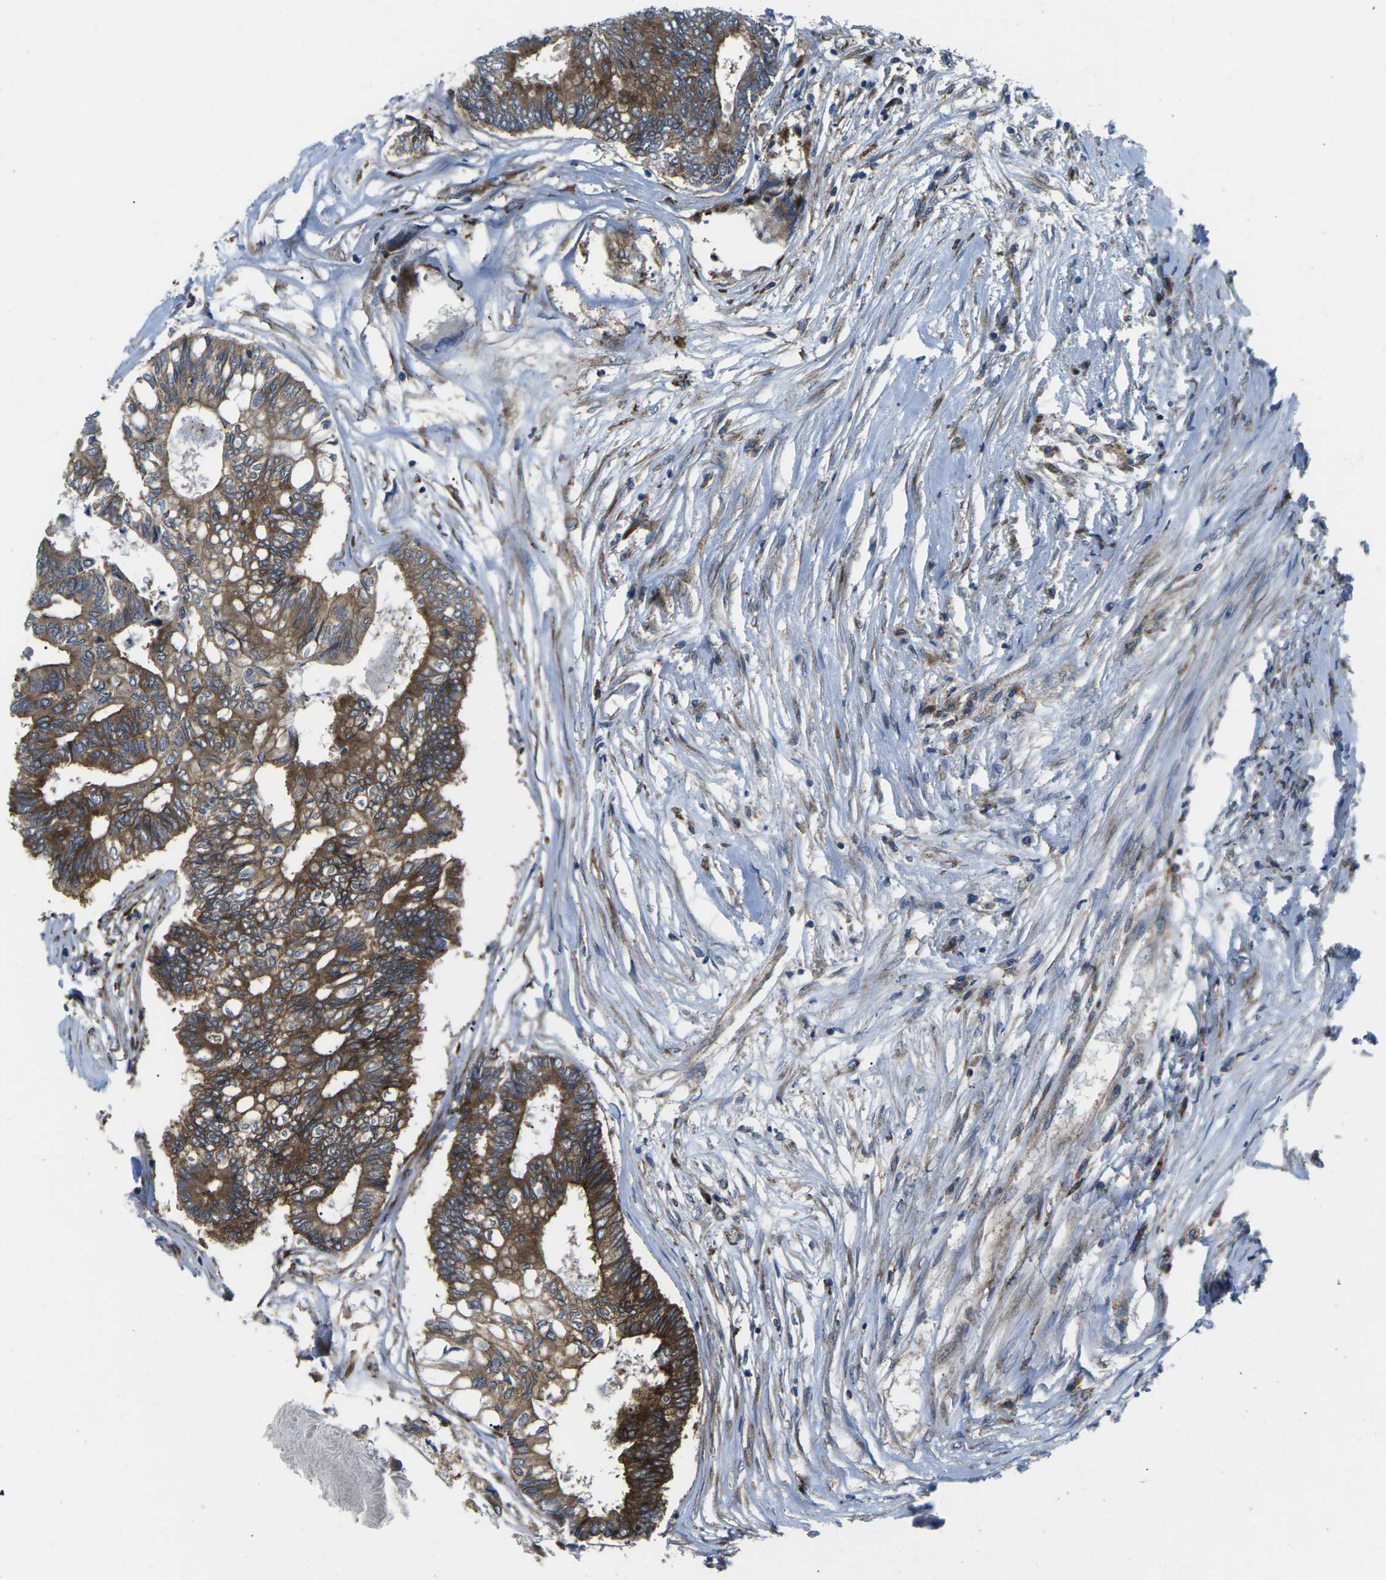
{"staining": {"intensity": "moderate", "quantity": ">75%", "location": "cytoplasmic/membranous"}, "tissue": "colorectal cancer", "cell_type": "Tumor cells", "image_type": "cancer", "snomed": [{"axis": "morphology", "description": "Adenocarcinoma, NOS"}, {"axis": "topography", "description": "Rectum"}], "caption": "Immunohistochemistry of human colorectal adenocarcinoma demonstrates medium levels of moderate cytoplasmic/membranous expression in approximately >75% of tumor cells.", "gene": "DLG1", "patient": {"sex": "male", "age": 63}}